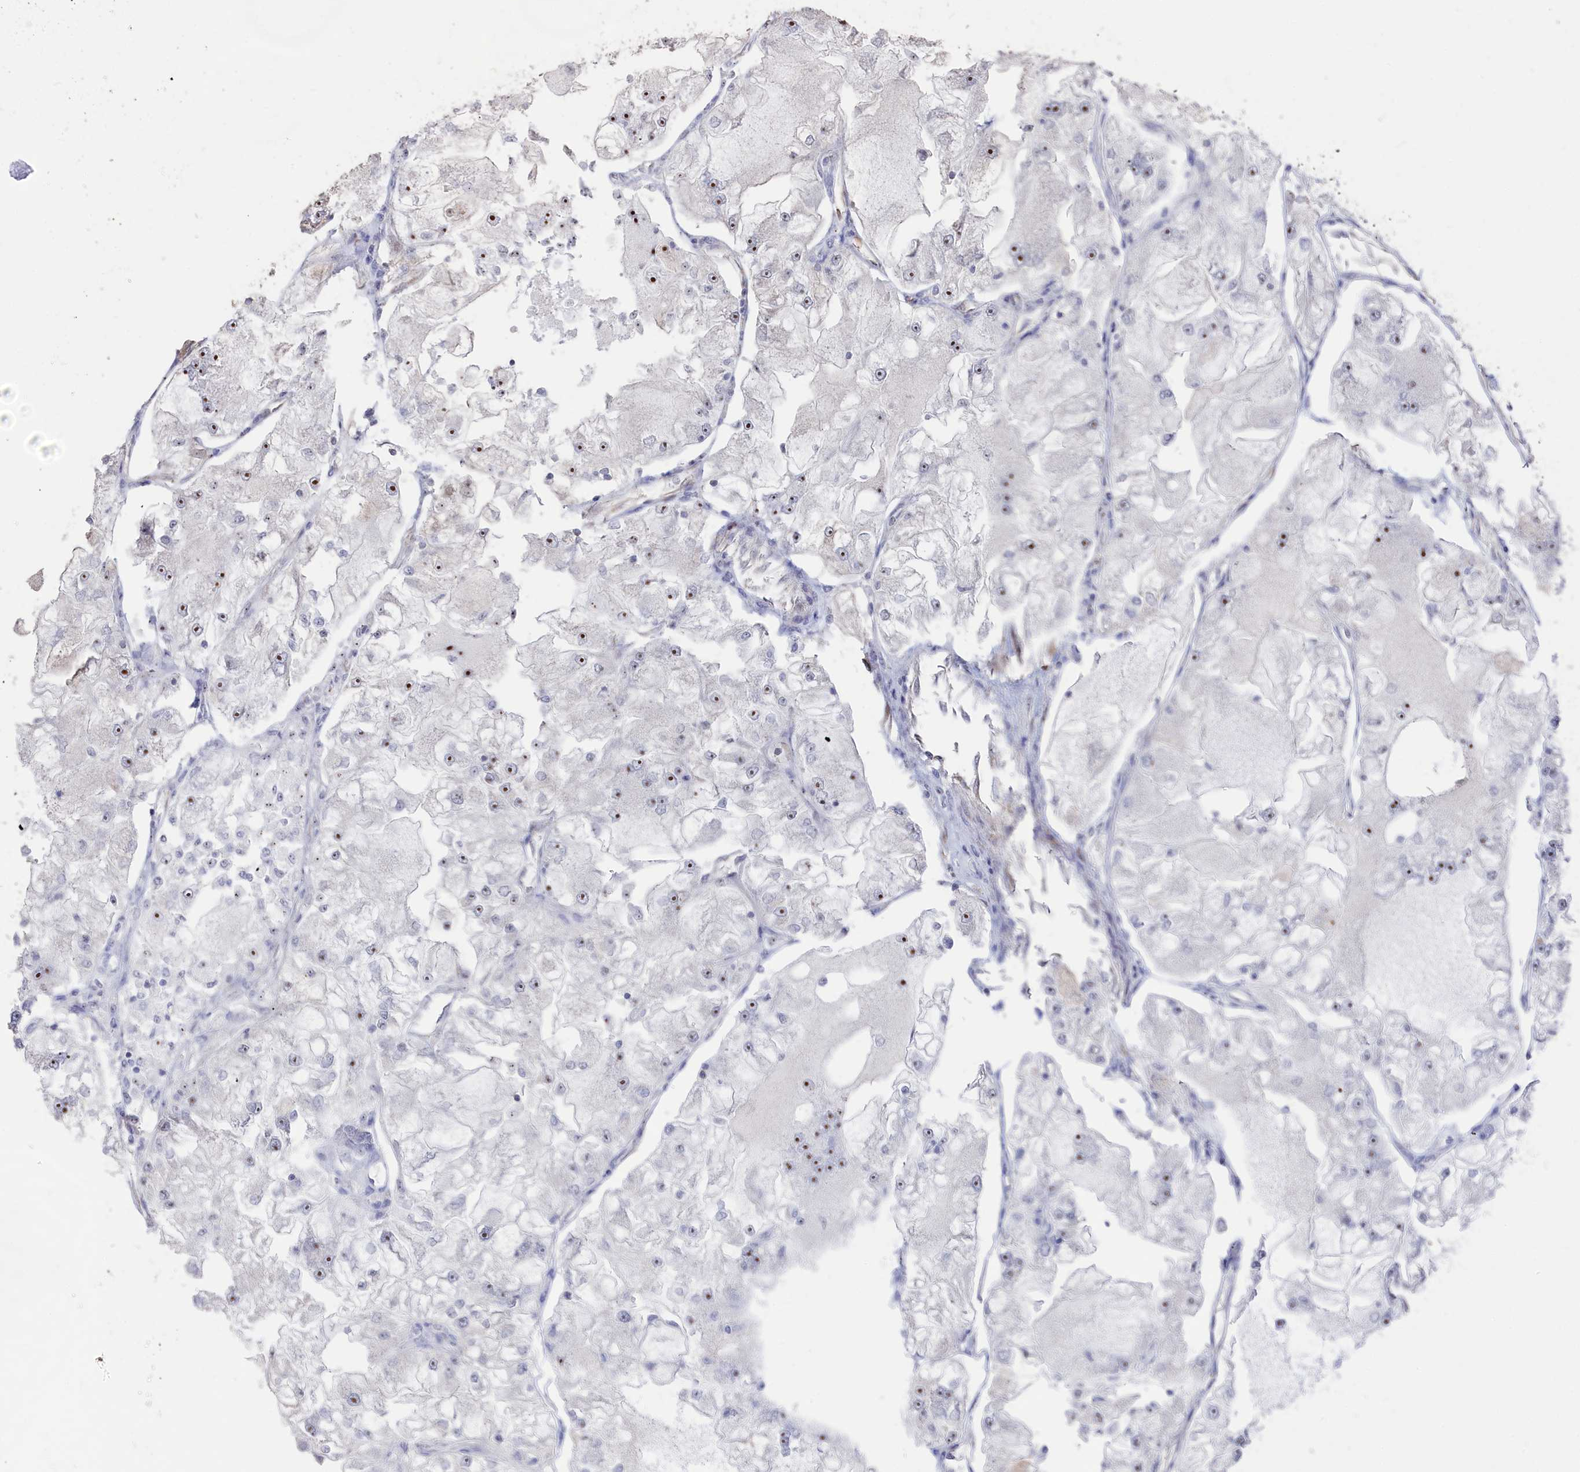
{"staining": {"intensity": "strong", "quantity": "25%-75%", "location": "nuclear"}, "tissue": "renal cancer", "cell_type": "Tumor cells", "image_type": "cancer", "snomed": [{"axis": "morphology", "description": "Adenocarcinoma, NOS"}, {"axis": "topography", "description": "Kidney"}], "caption": "Immunohistochemistry micrograph of neoplastic tissue: human renal cancer (adenocarcinoma) stained using immunohistochemistry demonstrates high levels of strong protein expression localized specifically in the nuclear of tumor cells, appearing as a nuclear brown color.", "gene": "SEMG2", "patient": {"sex": "female", "age": 72}}